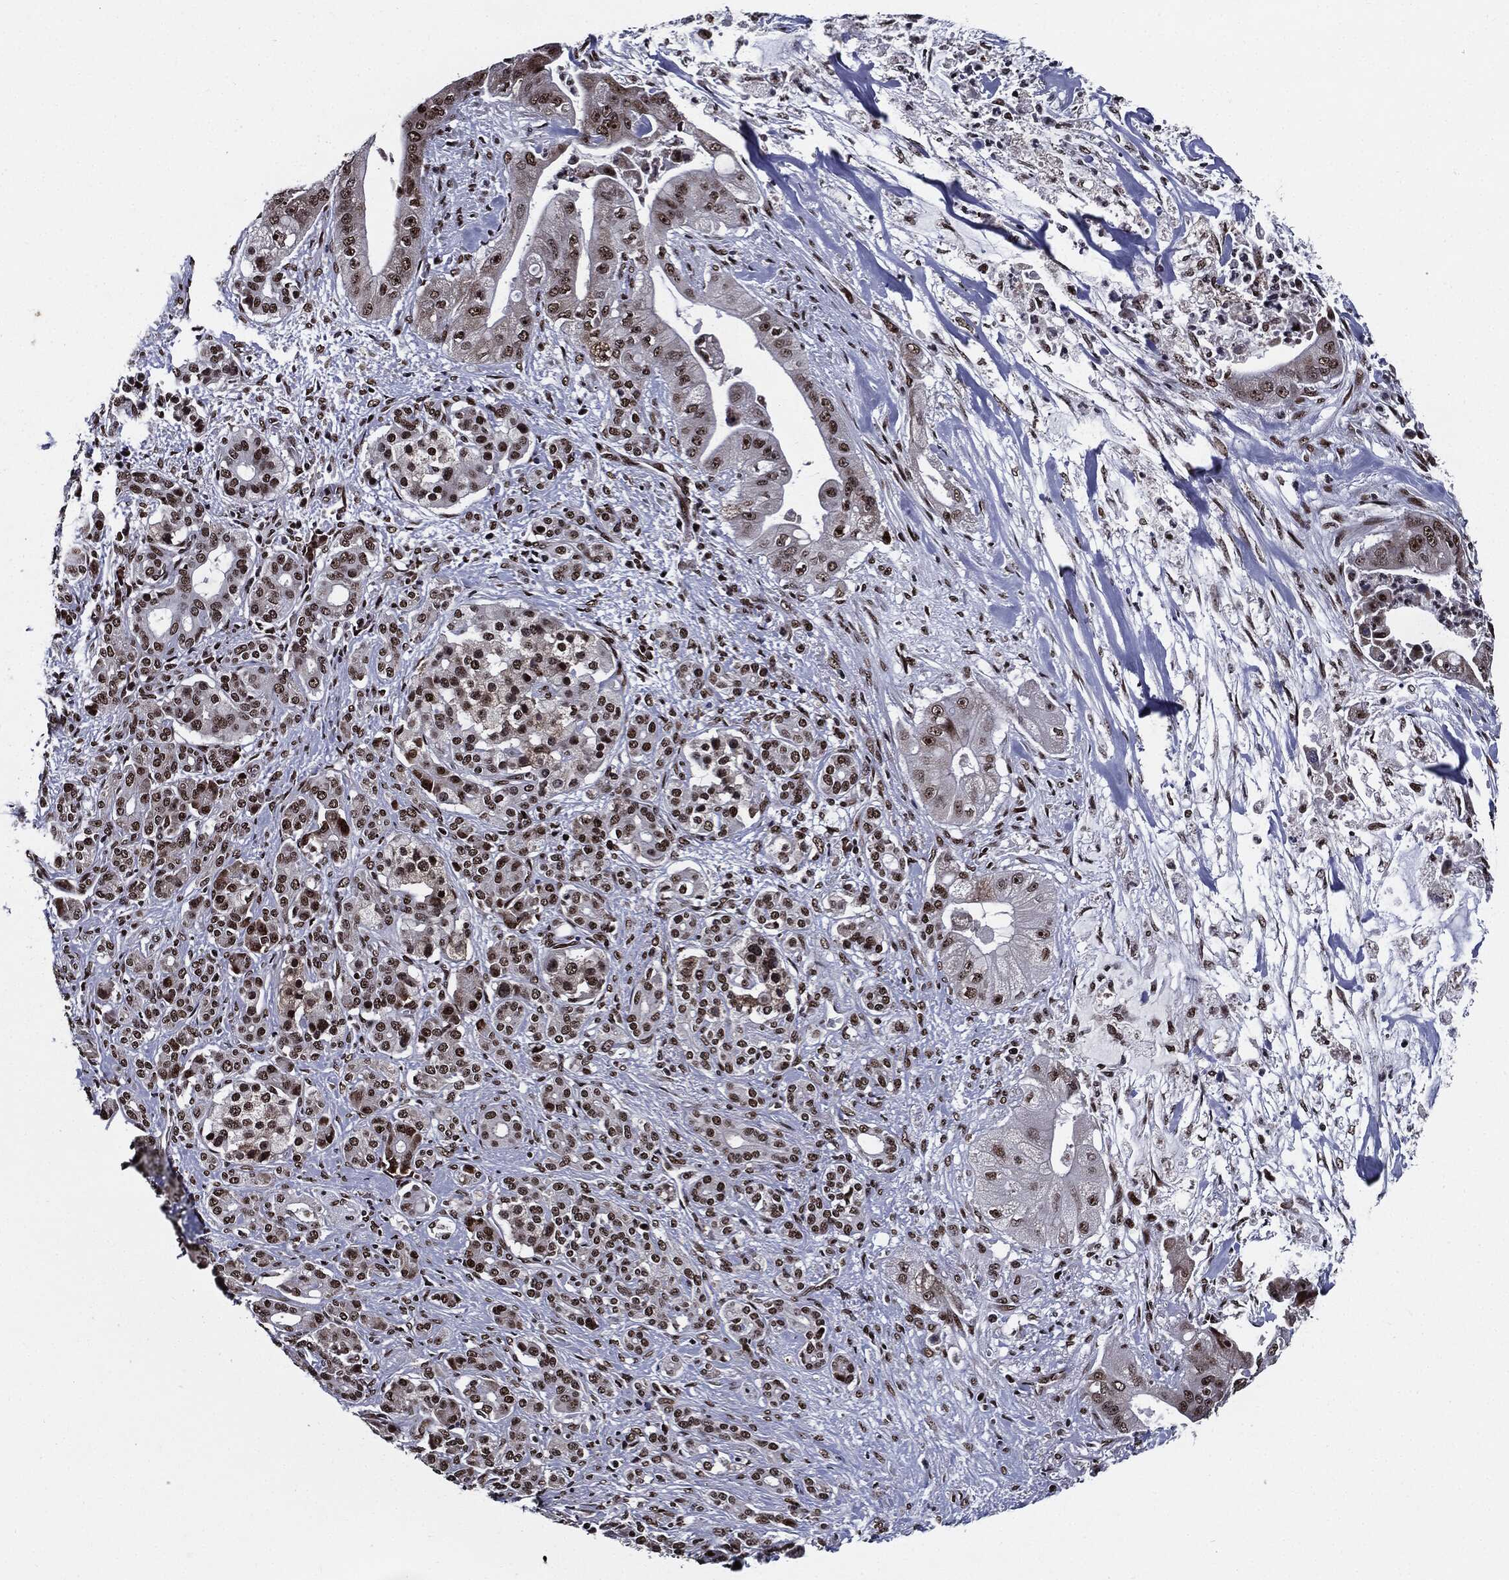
{"staining": {"intensity": "moderate", "quantity": ">75%", "location": "nuclear"}, "tissue": "pancreatic cancer", "cell_type": "Tumor cells", "image_type": "cancer", "snomed": [{"axis": "morphology", "description": "Normal tissue, NOS"}, {"axis": "morphology", "description": "Inflammation, NOS"}, {"axis": "morphology", "description": "Adenocarcinoma, NOS"}, {"axis": "topography", "description": "Pancreas"}], "caption": "The photomicrograph displays immunohistochemical staining of pancreatic adenocarcinoma. There is moderate nuclear positivity is appreciated in about >75% of tumor cells.", "gene": "ZFP91", "patient": {"sex": "male", "age": 57}}